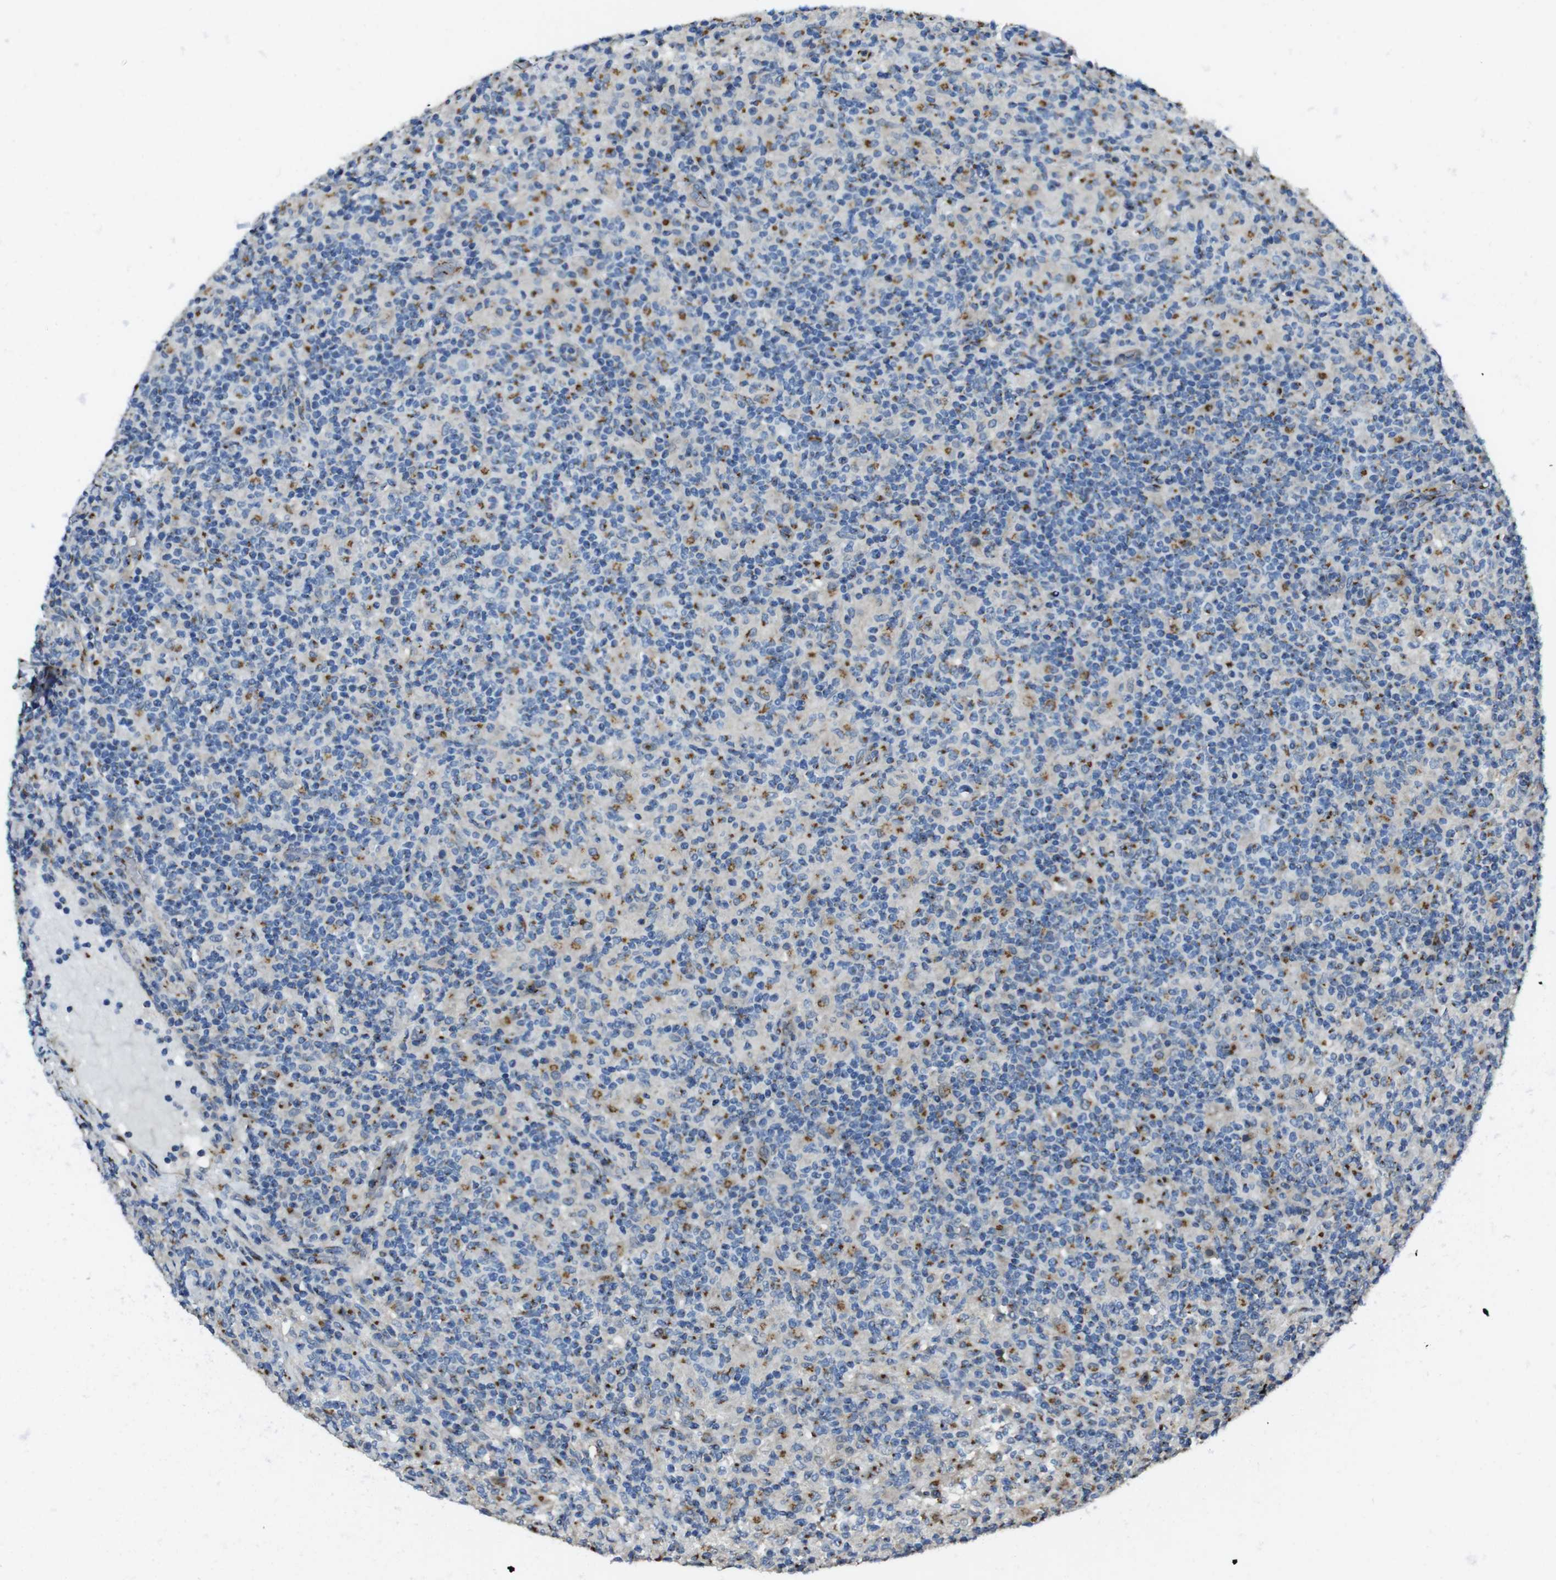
{"staining": {"intensity": "moderate", "quantity": "<25%", "location": "cytoplasmic/membranous"}, "tissue": "lymphoma", "cell_type": "Tumor cells", "image_type": "cancer", "snomed": [{"axis": "morphology", "description": "Hodgkin's disease, NOS"}, {"axis": "topography", "description": "Lymph node"}], "caption": "Immunohistochemistry of human lymphoma reveals low levels of moderate cytoplasmic/membranous staining in approximately <25% of tumor cells.", "gene": "RAB6A", "patient": {"sex": "male", "age": 70}}